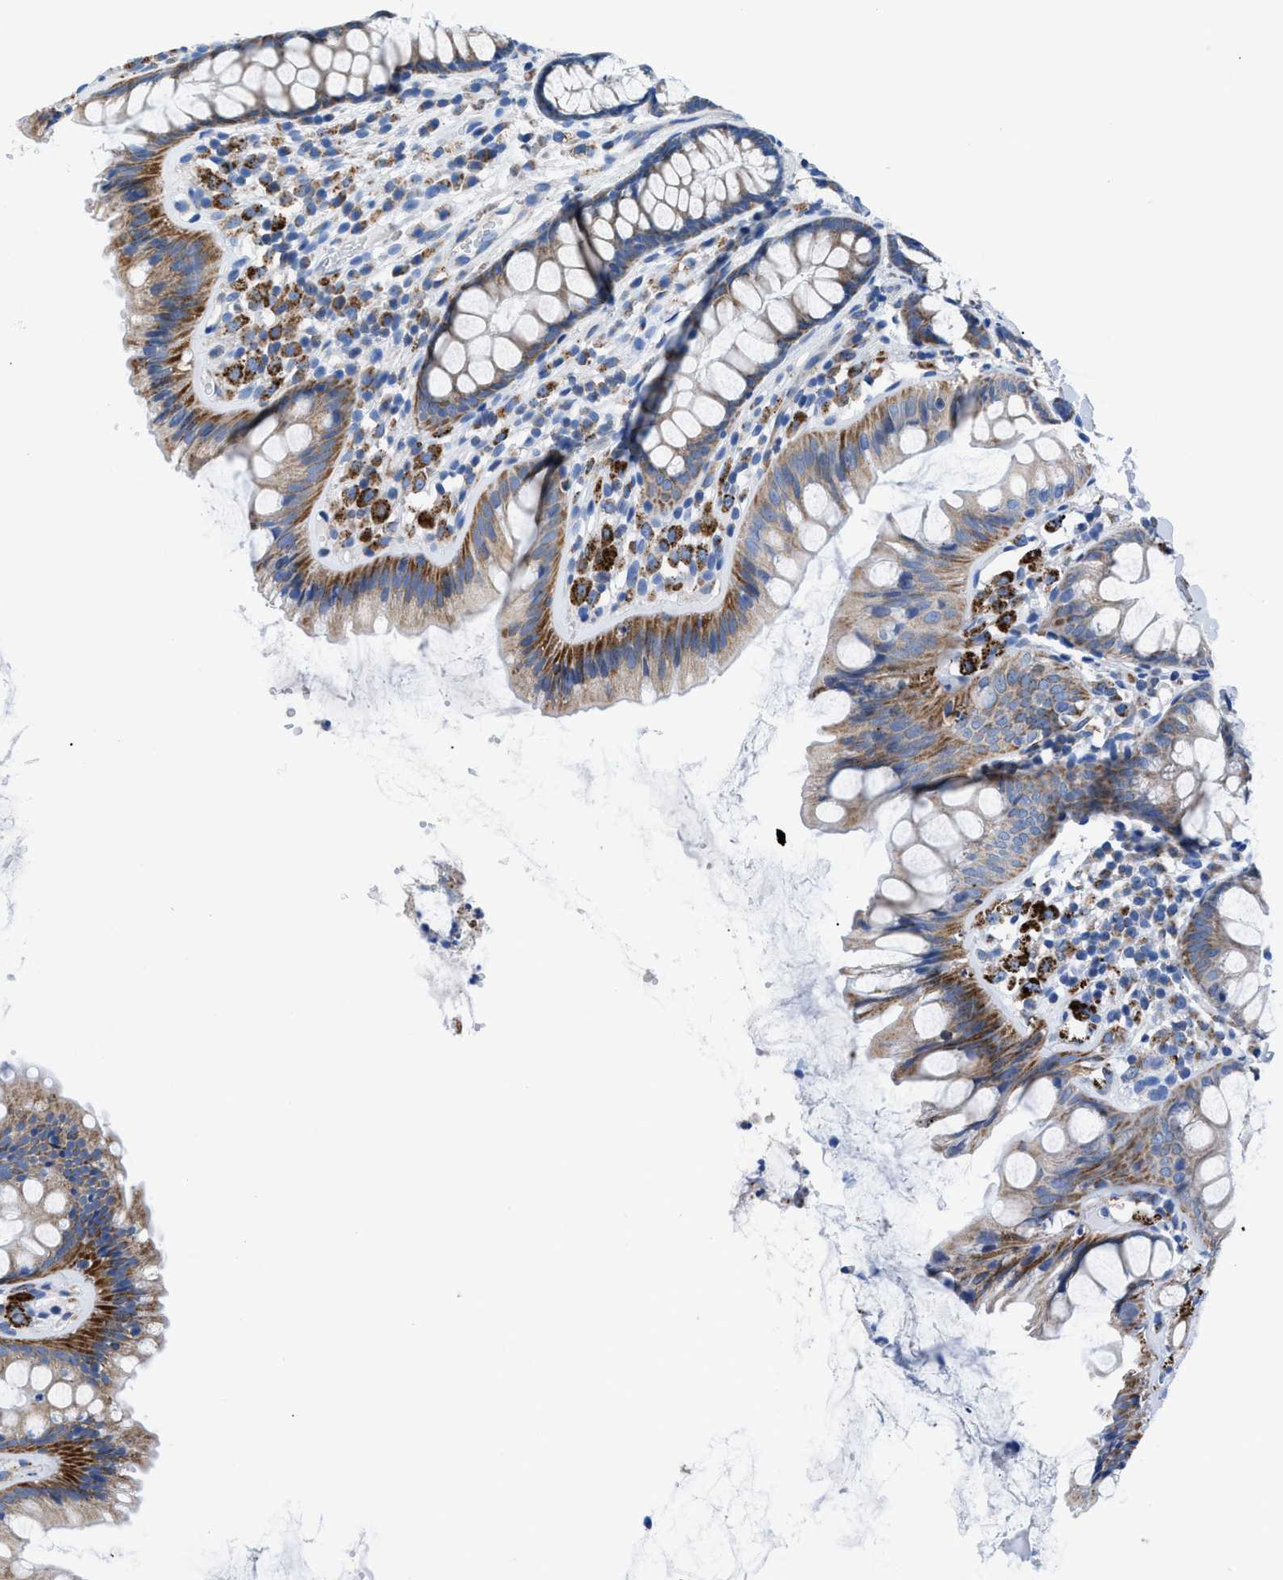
{"staining": {"intensity": "negative", "quantity": "none", "location": "none"}, "tissue": "colon", "cell_type": "Endothelial cells", "image_type": "normal", "snomed": [{"axis": "morphology", "description": "Normal tissue, NOS"}, {"axis": "topography", "description": "Colon"}], "caption": "This is a image of immunohistochemistry staining of normal colon, which shows no expression in endothelial cells.", "gene": "ZDHHC3", "patient": {"sex": "female", "age": 56}}